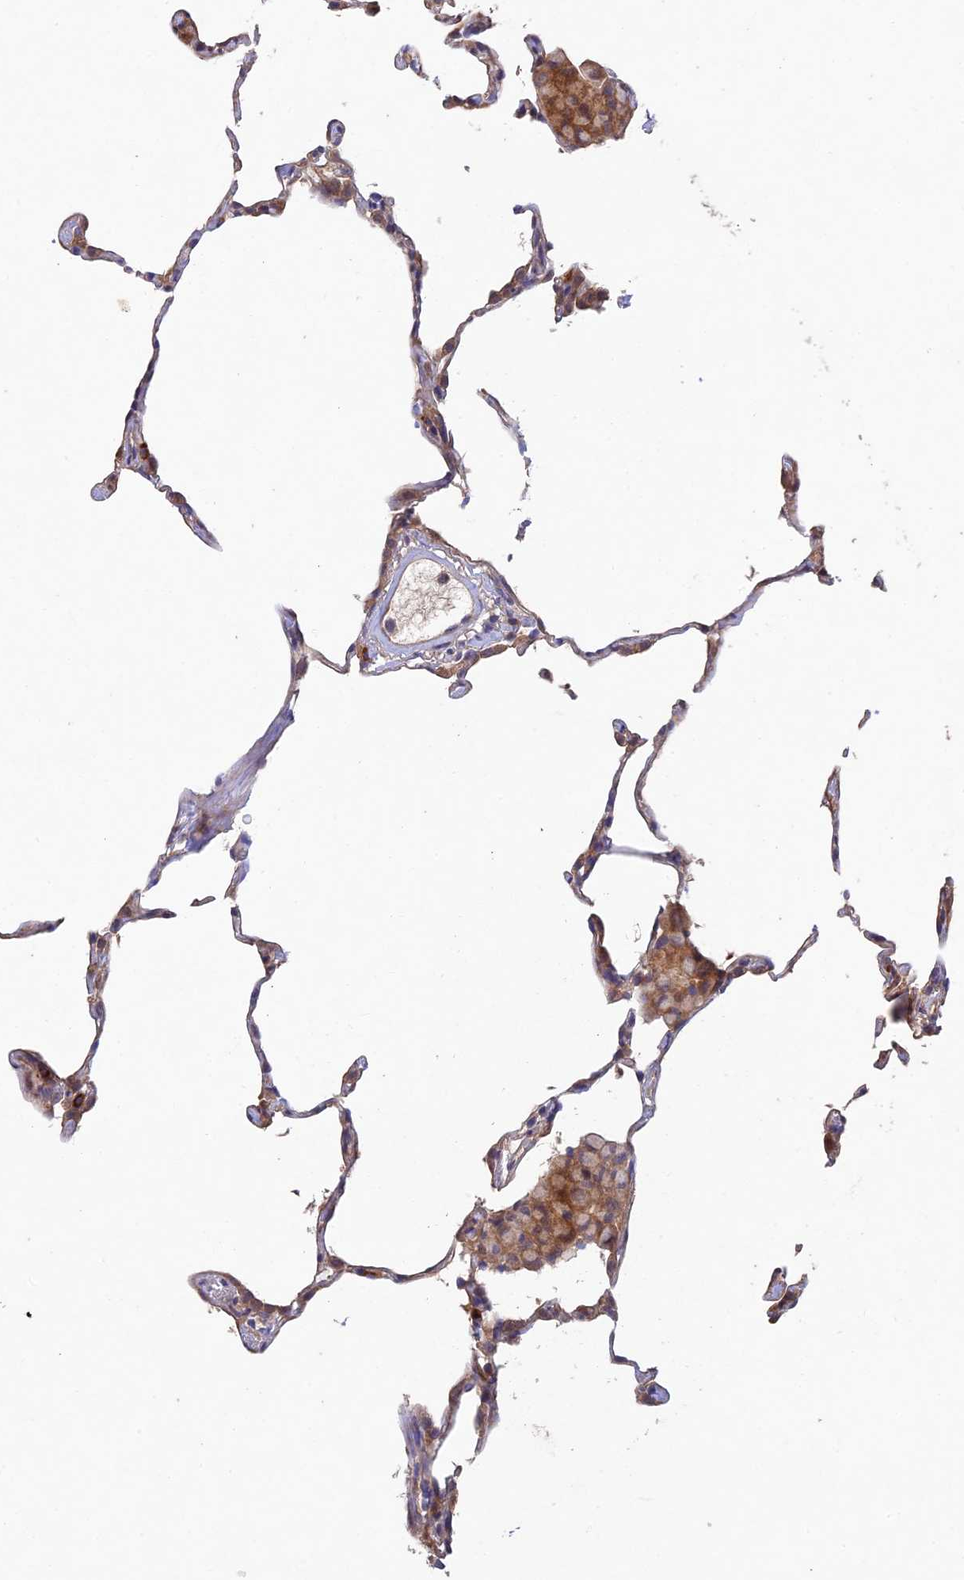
{"staining": {"intensity": "moderate", "quantity": "<25%", "location": "cytoplasmic/membranous"}, "tissue": "lung", "cell_type": "Alveolar cells", "image_type": "normal", "snomed": [{"axis": "morphology", "description": "Normal tissue, NOS"}, {"axis": "topography", "description": "Lung"}], "caption": "Immunohistochemistry photomicrograph of normal lung: lung stained using IHC shows low levels of moderate protein expression localized specifically in the cytoplasmic/membranous of alveolar cells, appearing as a cytoplasmic/membranous brown color.", "gene": "NSMCE1", "patient": {"sex": "female", "age": 57}}